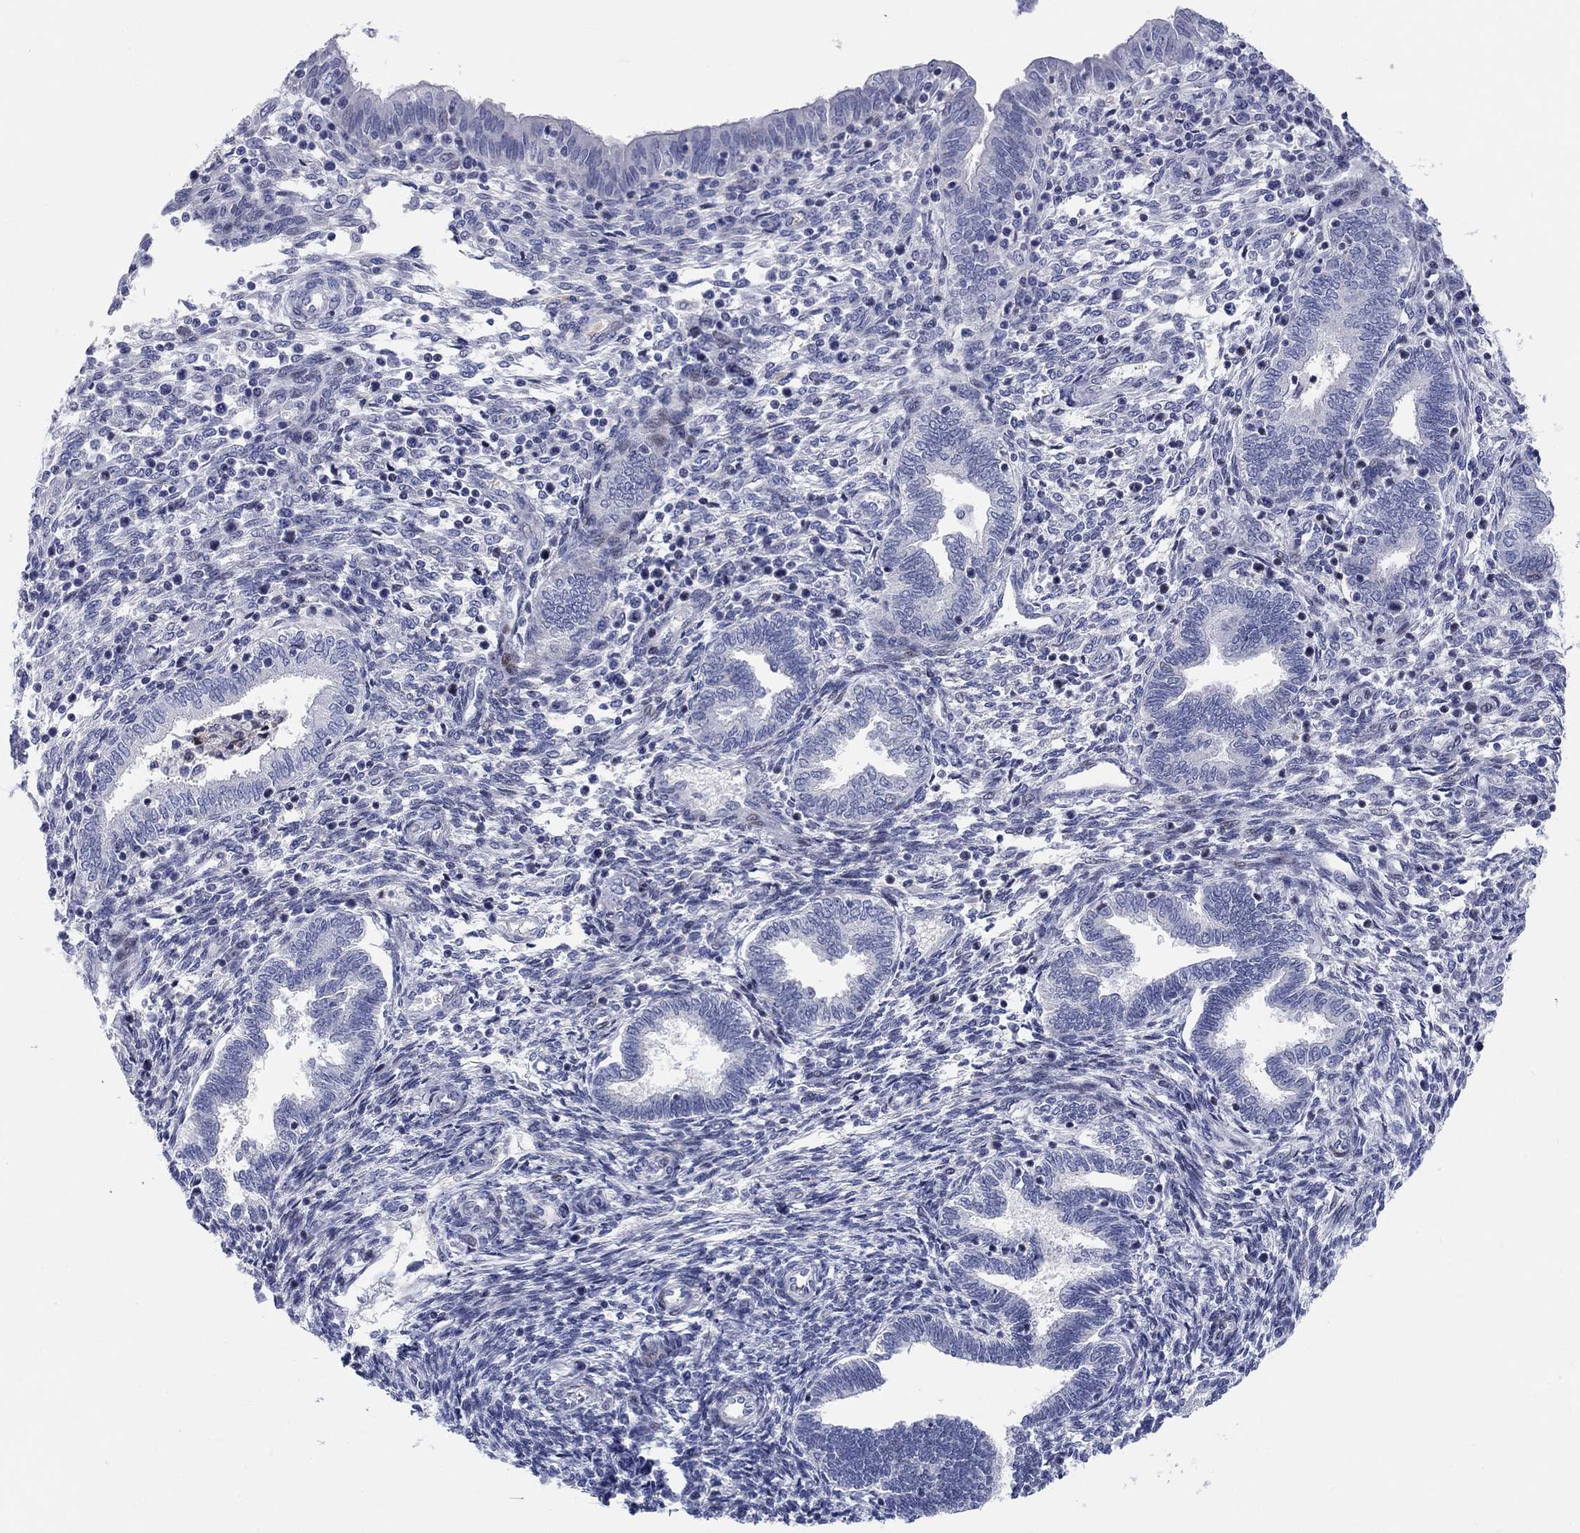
{"staining": {"intensity": "negative", "quantity": "none", "location": "none"}, "tissue": "endometrium", "cell_type": "Cells in endometrial stroma", "image_type": "normal", "snomed": [{"axis": "morphology", "description": "Normal tissue, NOS"}, {"axis": "topography", "description": "Endometrium"}], "caption": "The photomicrograph shows no staining of cells in endometrial stroma in normal endometrium.", "gene": "ARHGAP36", "patient": {"sex": "female", "age": 42}}